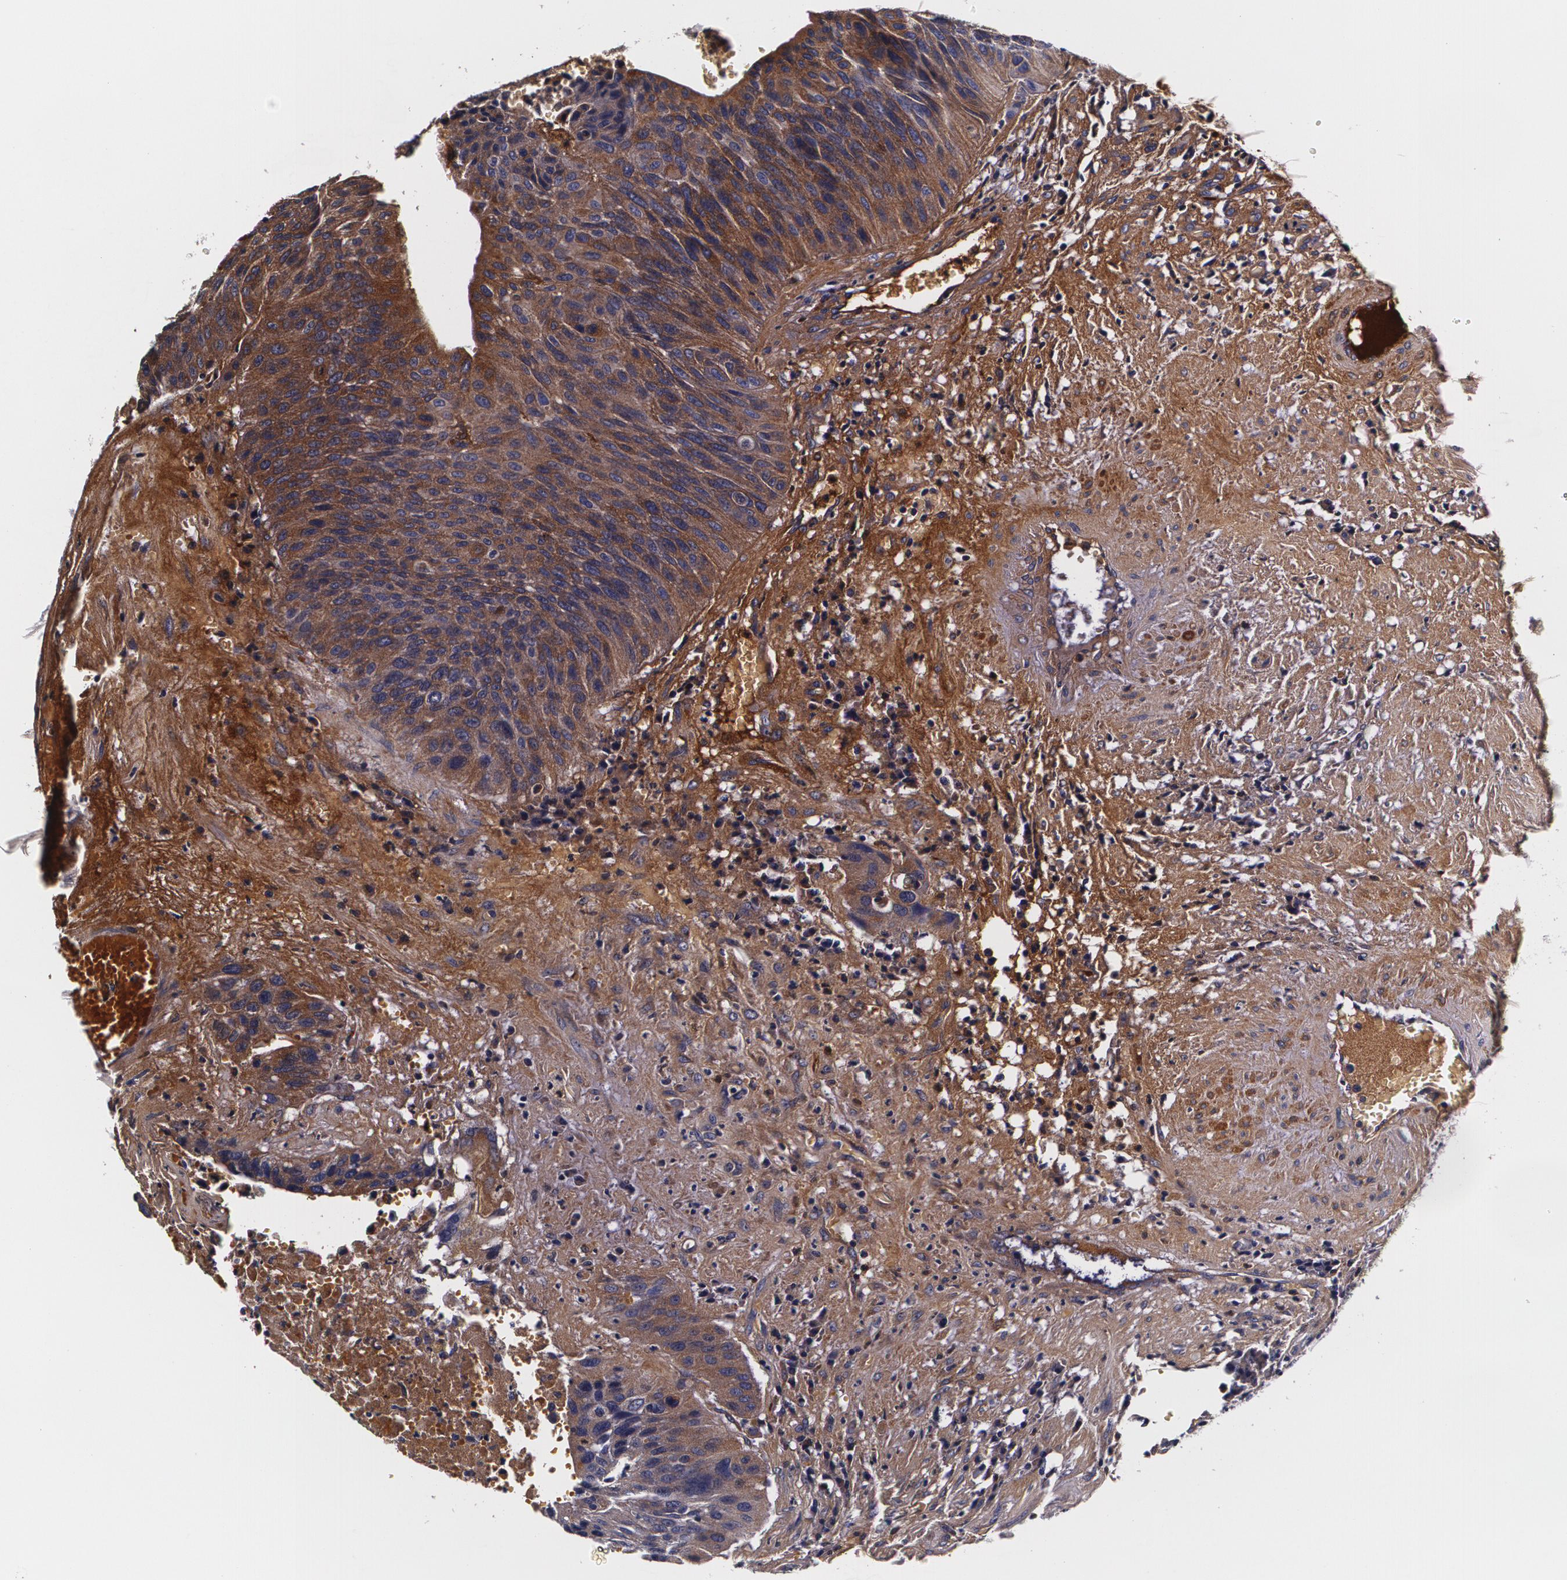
{"staining": {"intensity": "moderate", "quantity": ">75%", "location": "cytoplasmic/membranous"}, "tissue": "urothelial cancer", "cell_type": "Tumor cells", "image_type": "cancer", "snomed": [{"axis": "morphology", "description": "Urothelial carcinoma, High grade"}, {"axis": "topography", "description": "Urinary bladder"}], "caption": "Urothelial cancer was stained to show a protein in brown. There is medium levels of moderate cytoplasmic/membranous positivity in approximately >75% of tumor cells.", "gene": "TTR", "patient": {"sex": "male", "age": 66}}